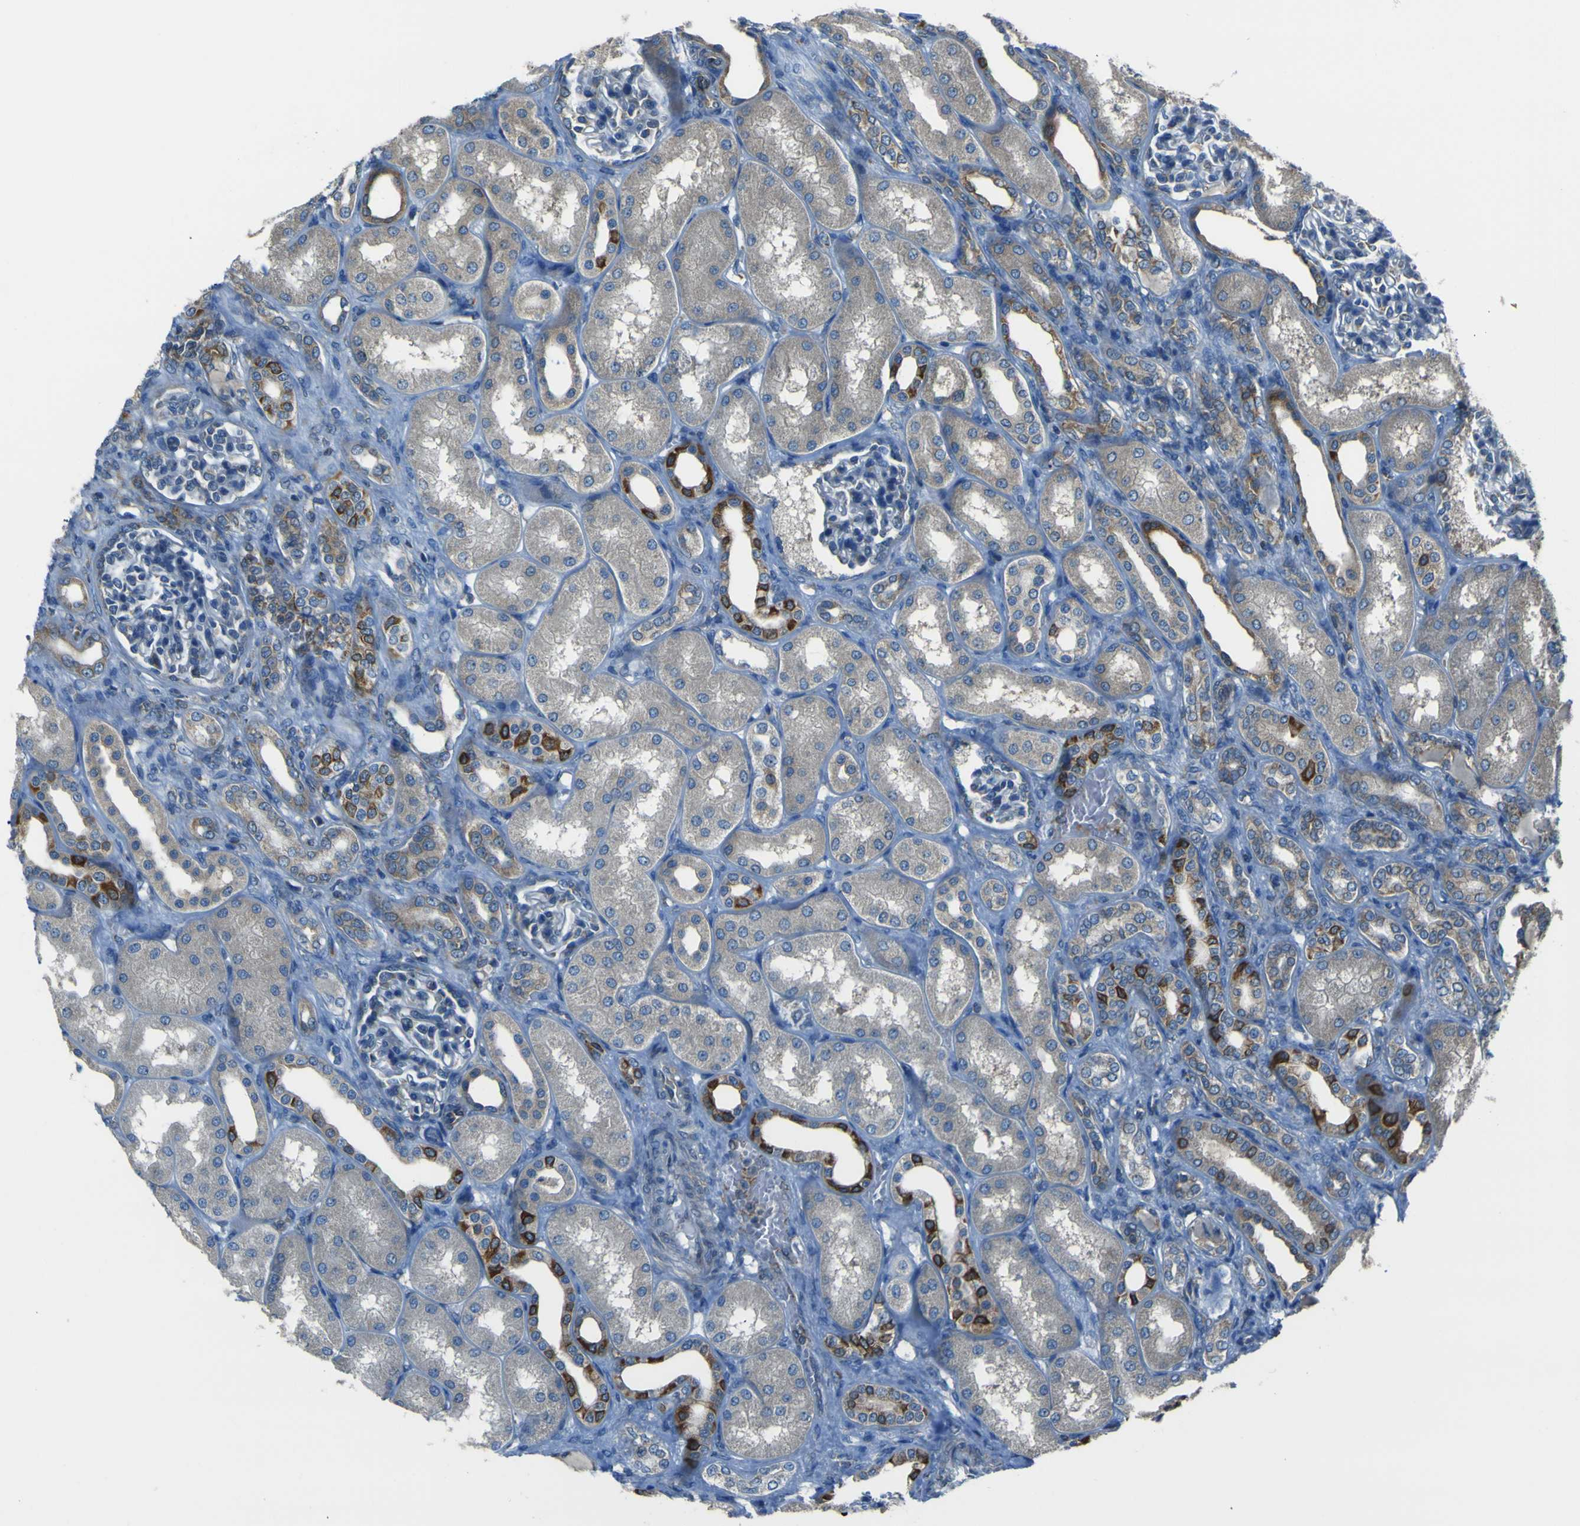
{"staining": {"intensity": "negative", "quantity": "none", "location": "none"}, "tissue": "kidney", "cell_type": "Cells in glomeruli", "image_type": "normal", "snomed": [{"axis": "morphology", "description": "Normal tissue, NOS"}, {"axis": "topography", "description": "Kidney"}], "caption": "There is no significant positivity in cells in glomeruli of kidney. Brightfield microscopy of immunohistochemistry (IHC) stained with DAB (3,3'-diaminobenzidine) (brown) and hematoxylin (blue), captured at high magnification.", "gene": "STIM1", "patient": {"sex": "male", "age": 7}}